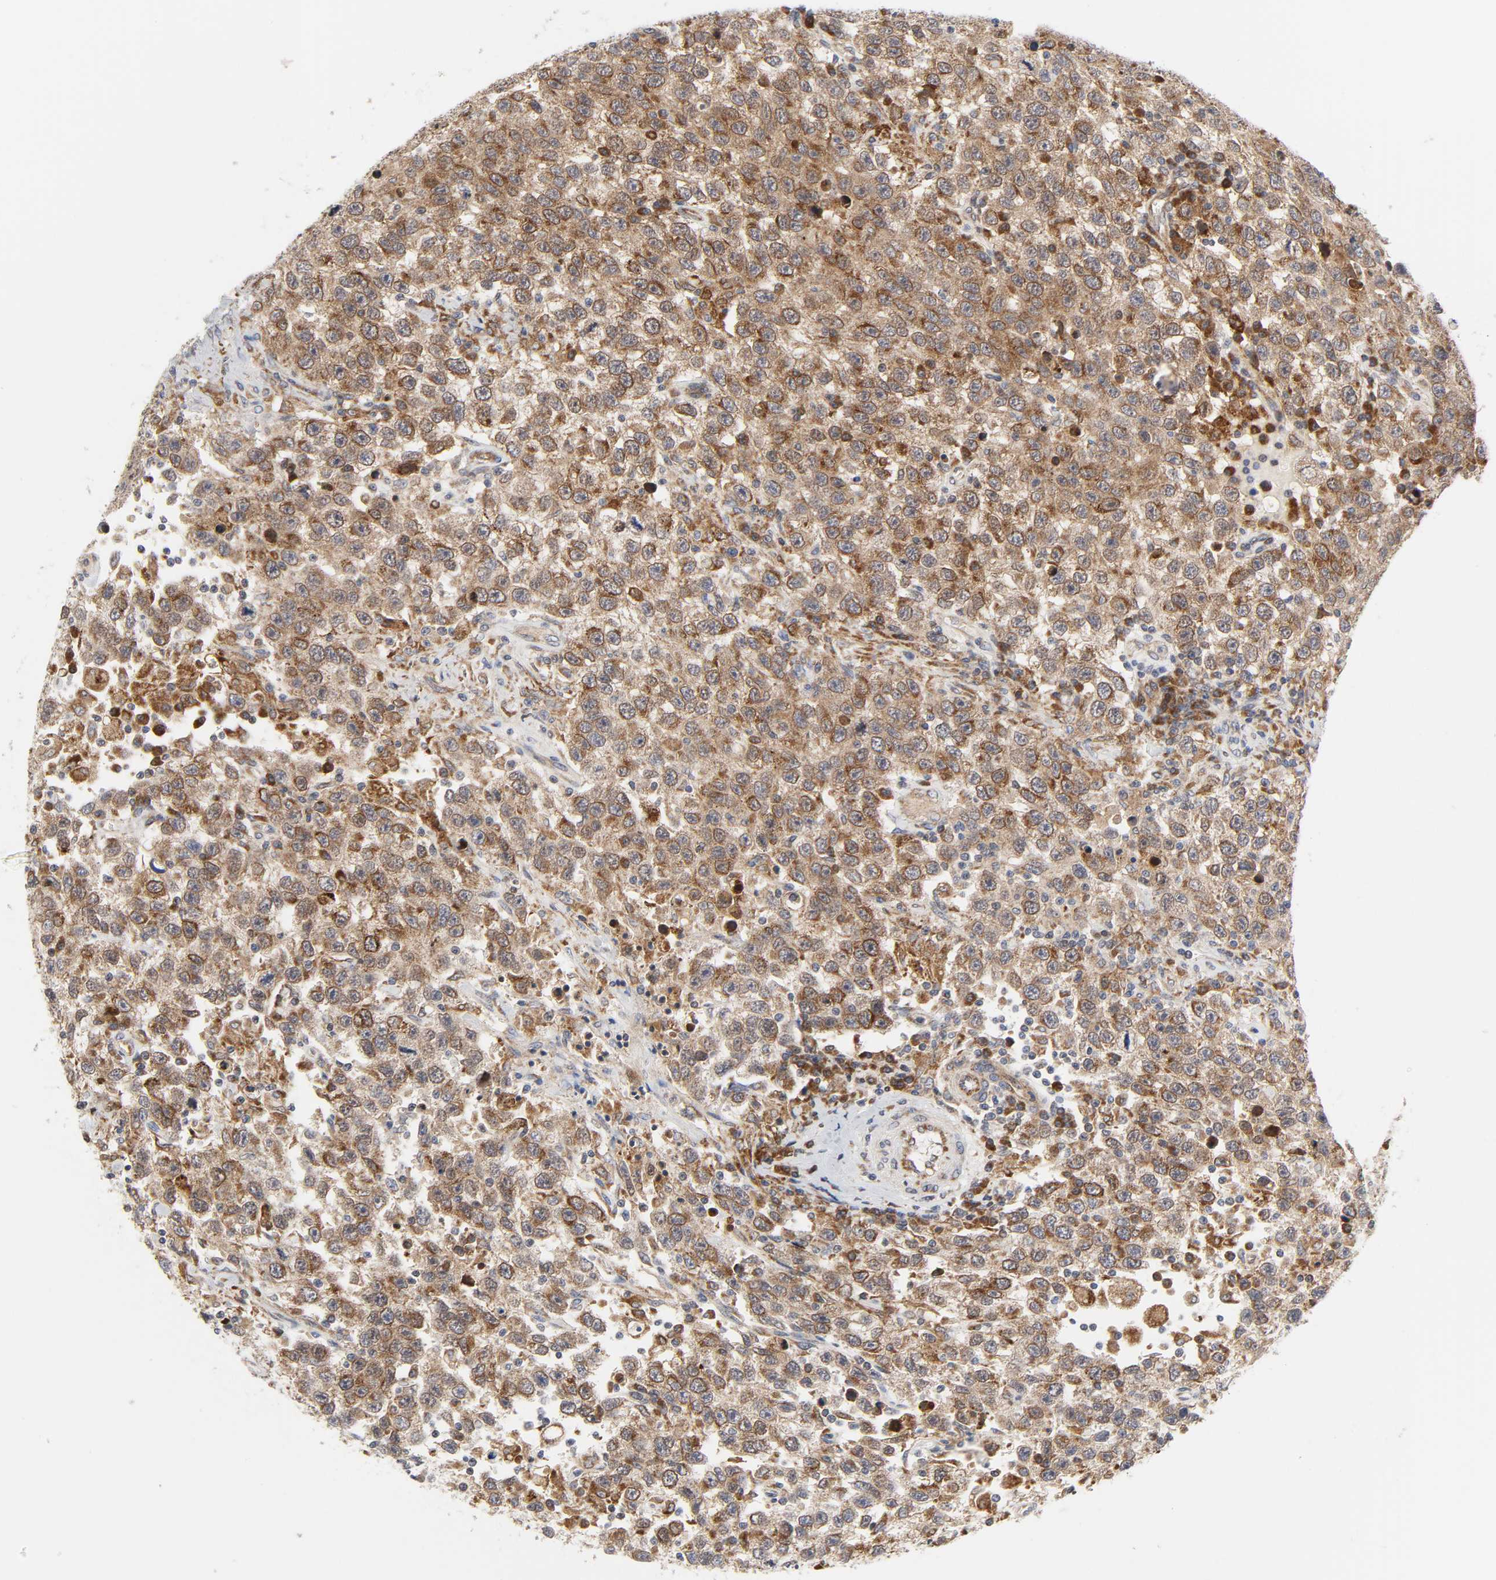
{"staining": {"intensity": "moderate", "quantity": ">75%", "location": "cytoplasmic/membranous"}, "tissue": "testis cancer", "cell_type": "Tumor cells", "image_type": "cancer", "snomed": [{"axis": "morphology", "description": "Seminoma, NOS"}, {"axis": "topography", "description": "Testis"}], "caption": "There is medium levels of moderate cytoplasmic/membranous positivity in tumor cells of testis cancer, as demonstrated by immunohistochemical staining (brown color).", "gene": "BAX", "patient": {"sex": "male", "age": 41}}